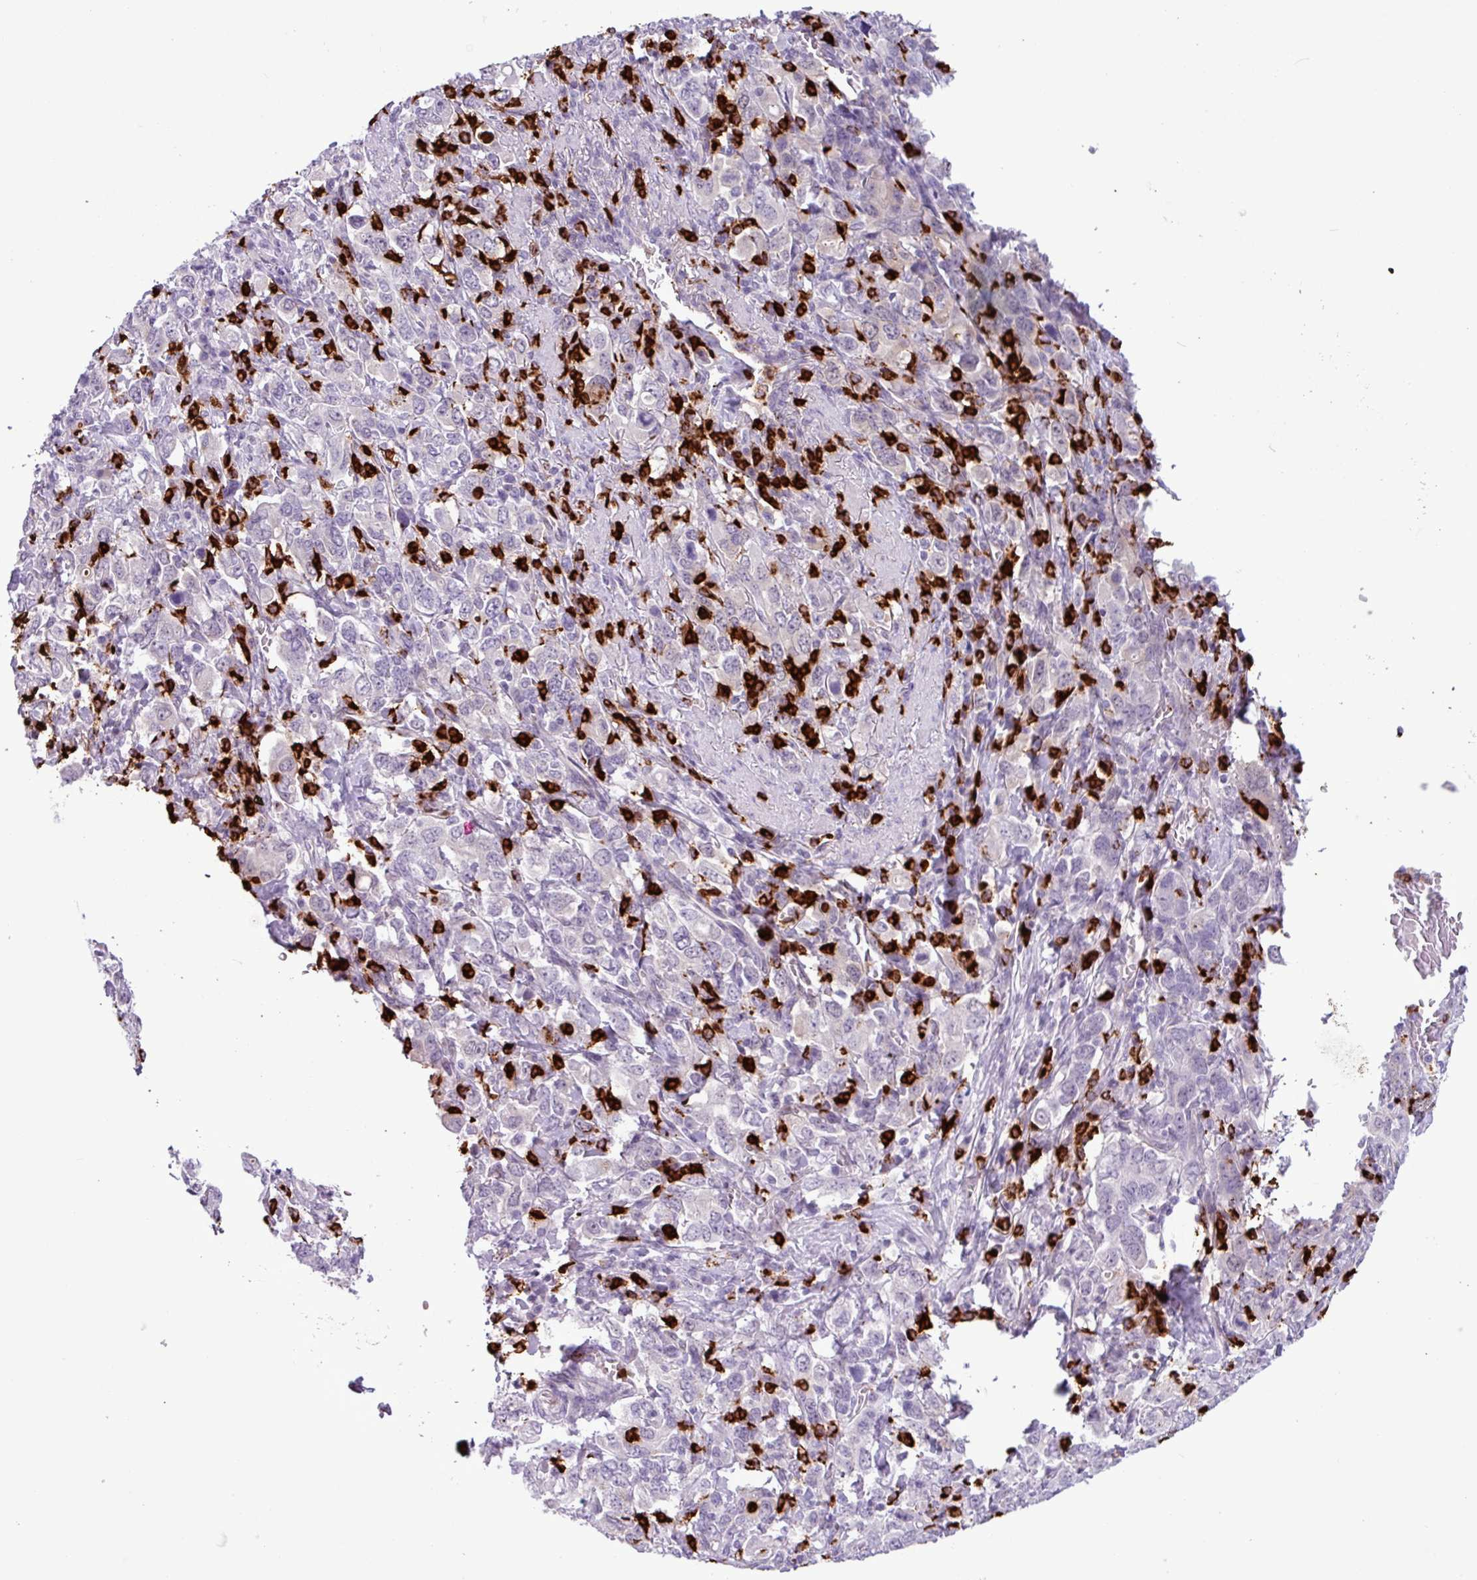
{"staining": {"intensity": "negative", "quantity": "none", "location": "none"}, "tissue": "stomach cancer", "cell_type": "Tumor cells", "image_type": "cancer", "snomed": [{"axis": "morphology", "description": "Adenocarcinoma, NOS"}, {"axis": "topography", "description": "Stomach, upper"}, {"axis": "topography", "description": "Stomach"}], "caption": "Tumor cells show no significant positivity in stomach cancer.", "gene": "TMEM178A", "patient": {"sex": "male", "age": 62}}